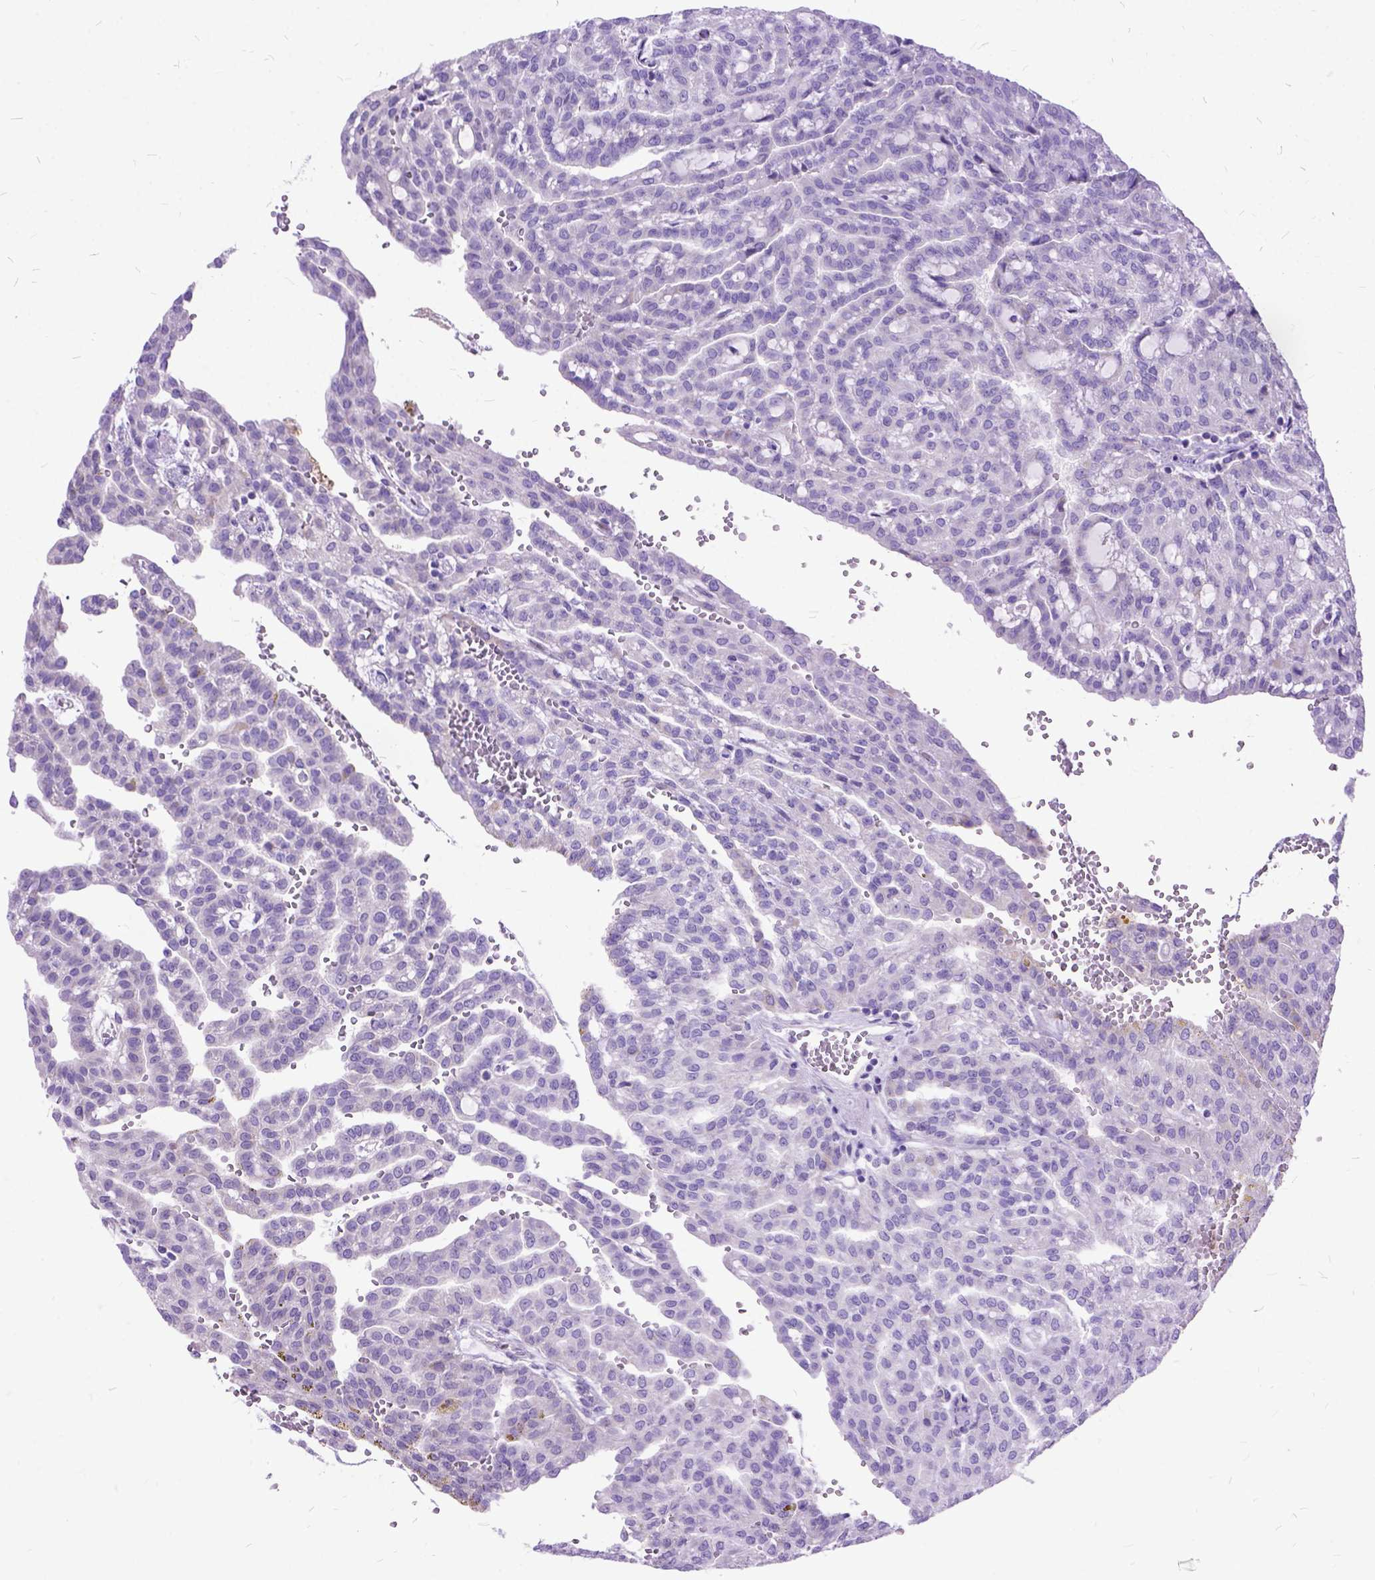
{"staining": {"intensity": "negative", "quantity": "none", "location": "none"}, "tissue": "renal cancer", "cell_type": "Tumor cells", "image_type": "cancer", "snomed": [{"axis": "morphology", "description": "Adenocarcinoma, NOS"}, {"axis": "topography", "description": "Kidney"}], "caption": "There is no significant expression in tumor cells of renal cancer (adenocarcinoma).", "gene": "CTAG2", "patient": {"sex": "male", "age": 63}}